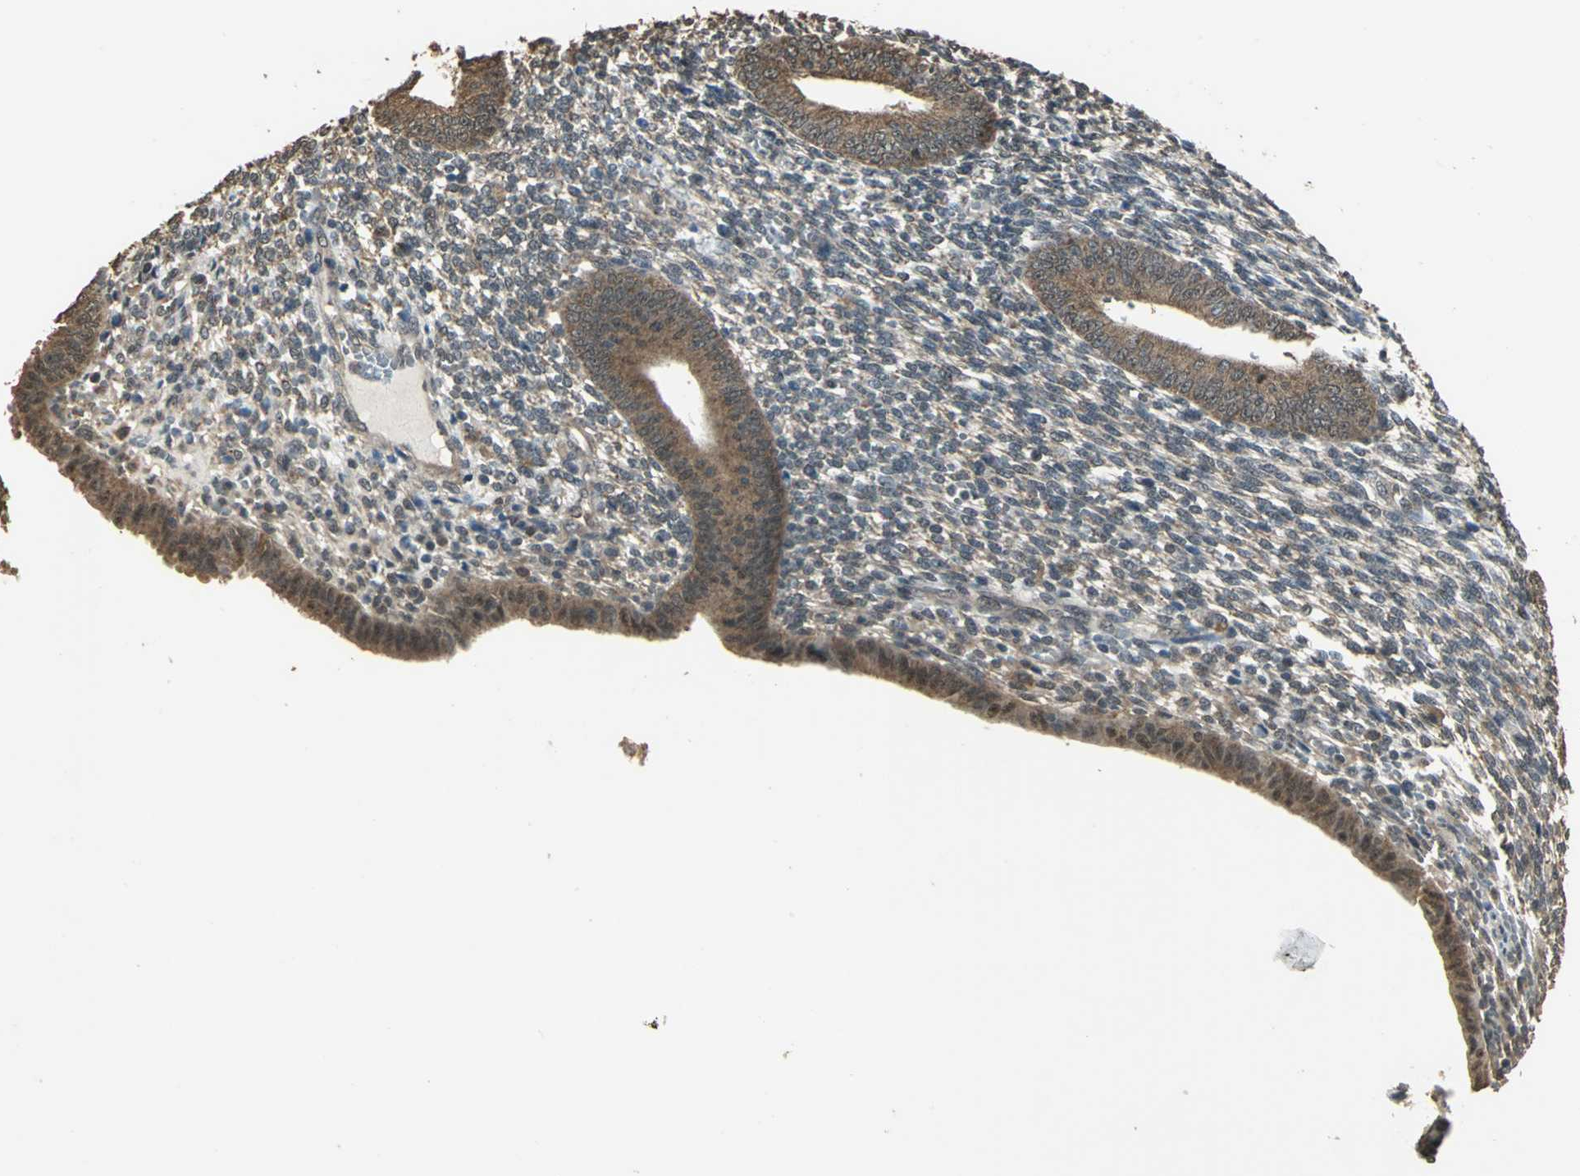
{"staining": {"intensity": "moderate", "quantity": "25%-75%", "location": "cytoplasmic/membranous"}, "tissue": "endometrium", "cell_type": "Cells in endometrial stroma", "image_type": "normal", "snomed": [{"axis": "morphology", "description": "Normal tissue, NOS"}, {"axis": "topography", "description": "Endometrium"}], "caption": "High-magnification brightfield microscopy of unremarkable endometrium stained with DAB (3,3'-diaminobenzidine) (brown) and counterstained with hematoxylin (blue). cells in endometrial stroma exhibit moderate cytoplasmic/membranous positivity is appreciated in approximately25%-75% of cells.", "gene": "UCHL5", "patient": {"sex": "female", "age": 57}}